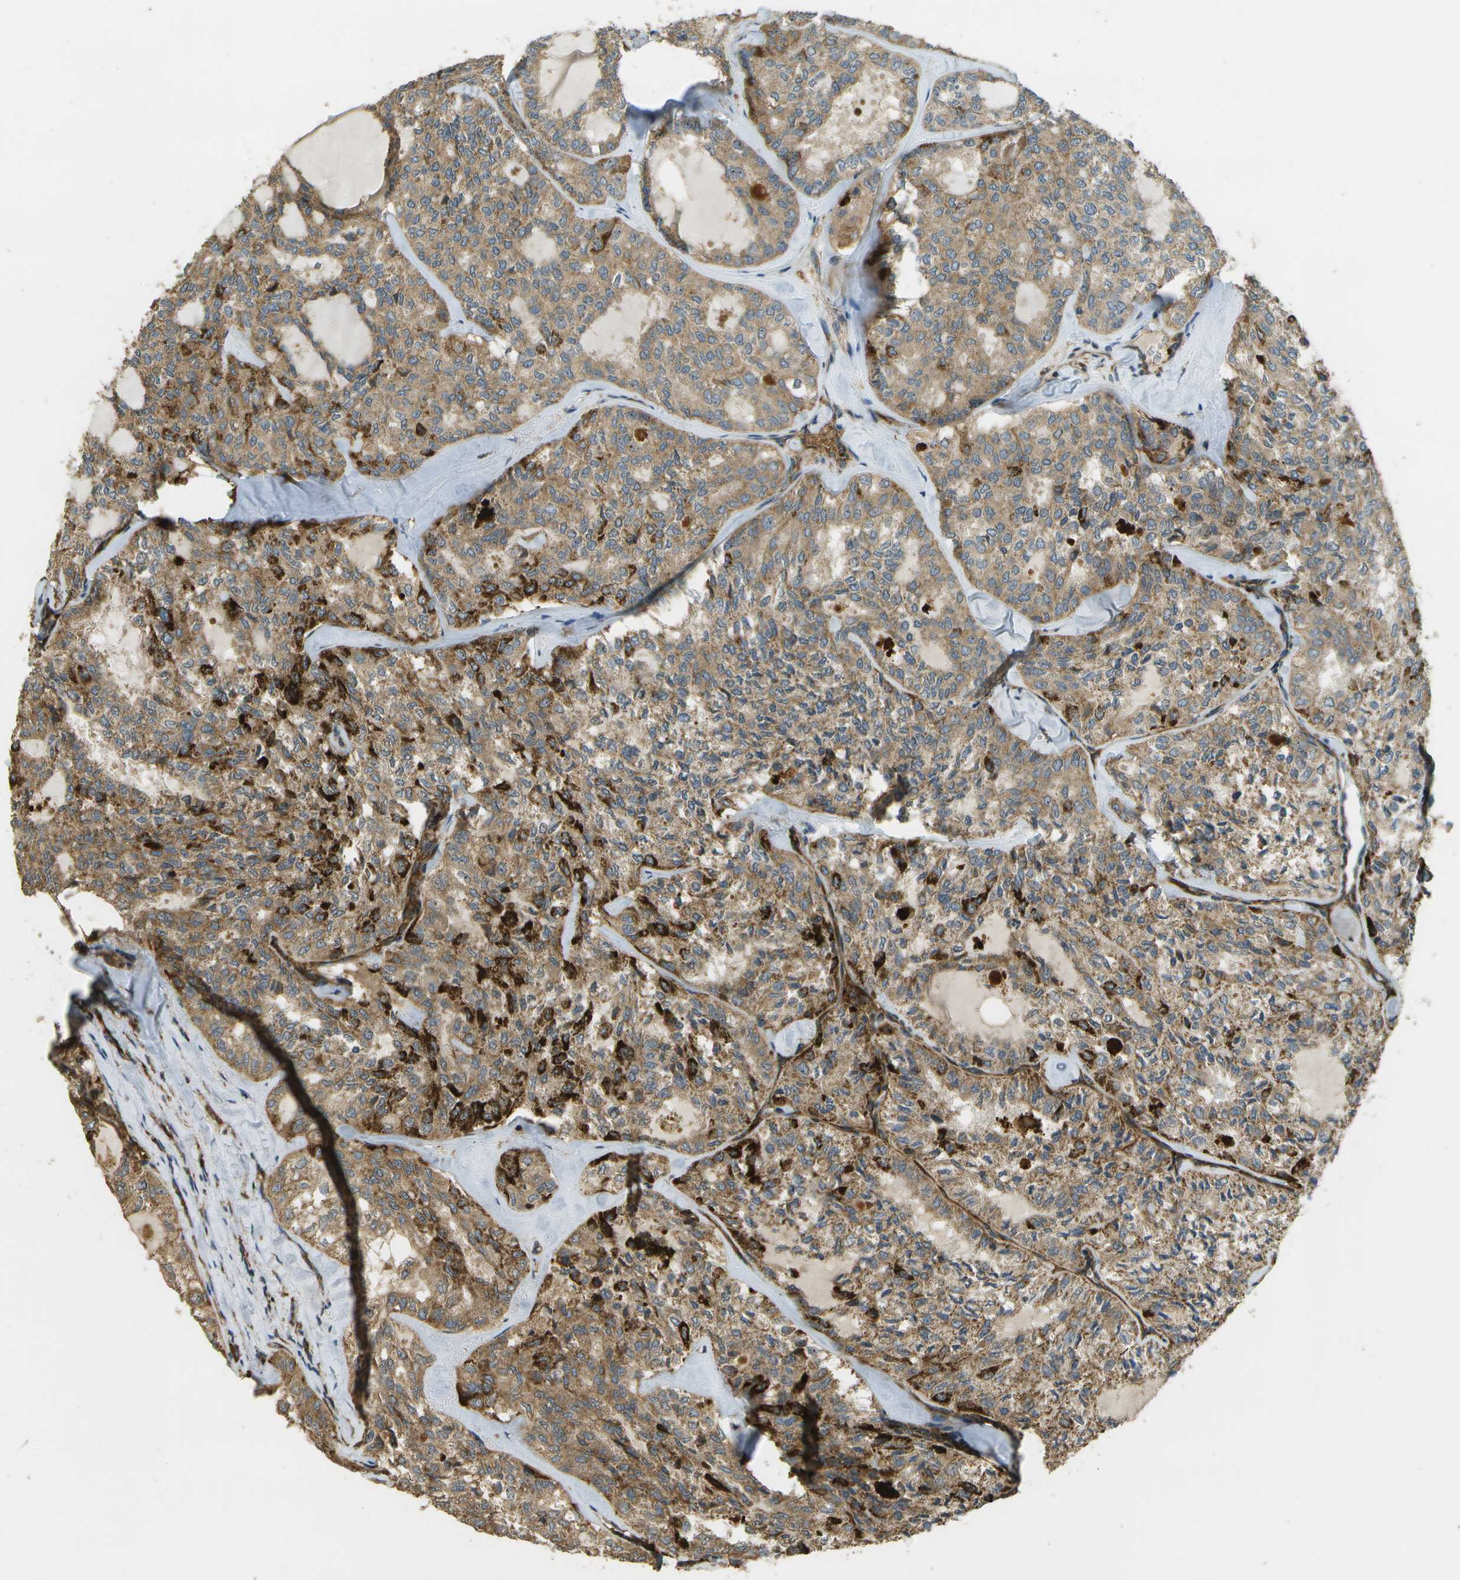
{"staining": {"intensity": "strong", "quantity": ">75%", "location": "cytoplasmic/membranous"}, "tissue": "thyroid cancer", "cell_type": "Tumor cells", "image_type": "cancer", "snomed": [{"axis": "morphology", "description": "Follicular adenoma carcinoma, NOS"}, {"axis": "topography", "description": "Thyroid gland"}], "caption": "Protein expression analysis of thyroid cancer (follicular adenoma carcinoma) demonstrates strong cytoplasmic/membranous positivity in about >75% of tumor cells.", "gene": "LRP12", "patient": {"sex": "male", "age": 75}}